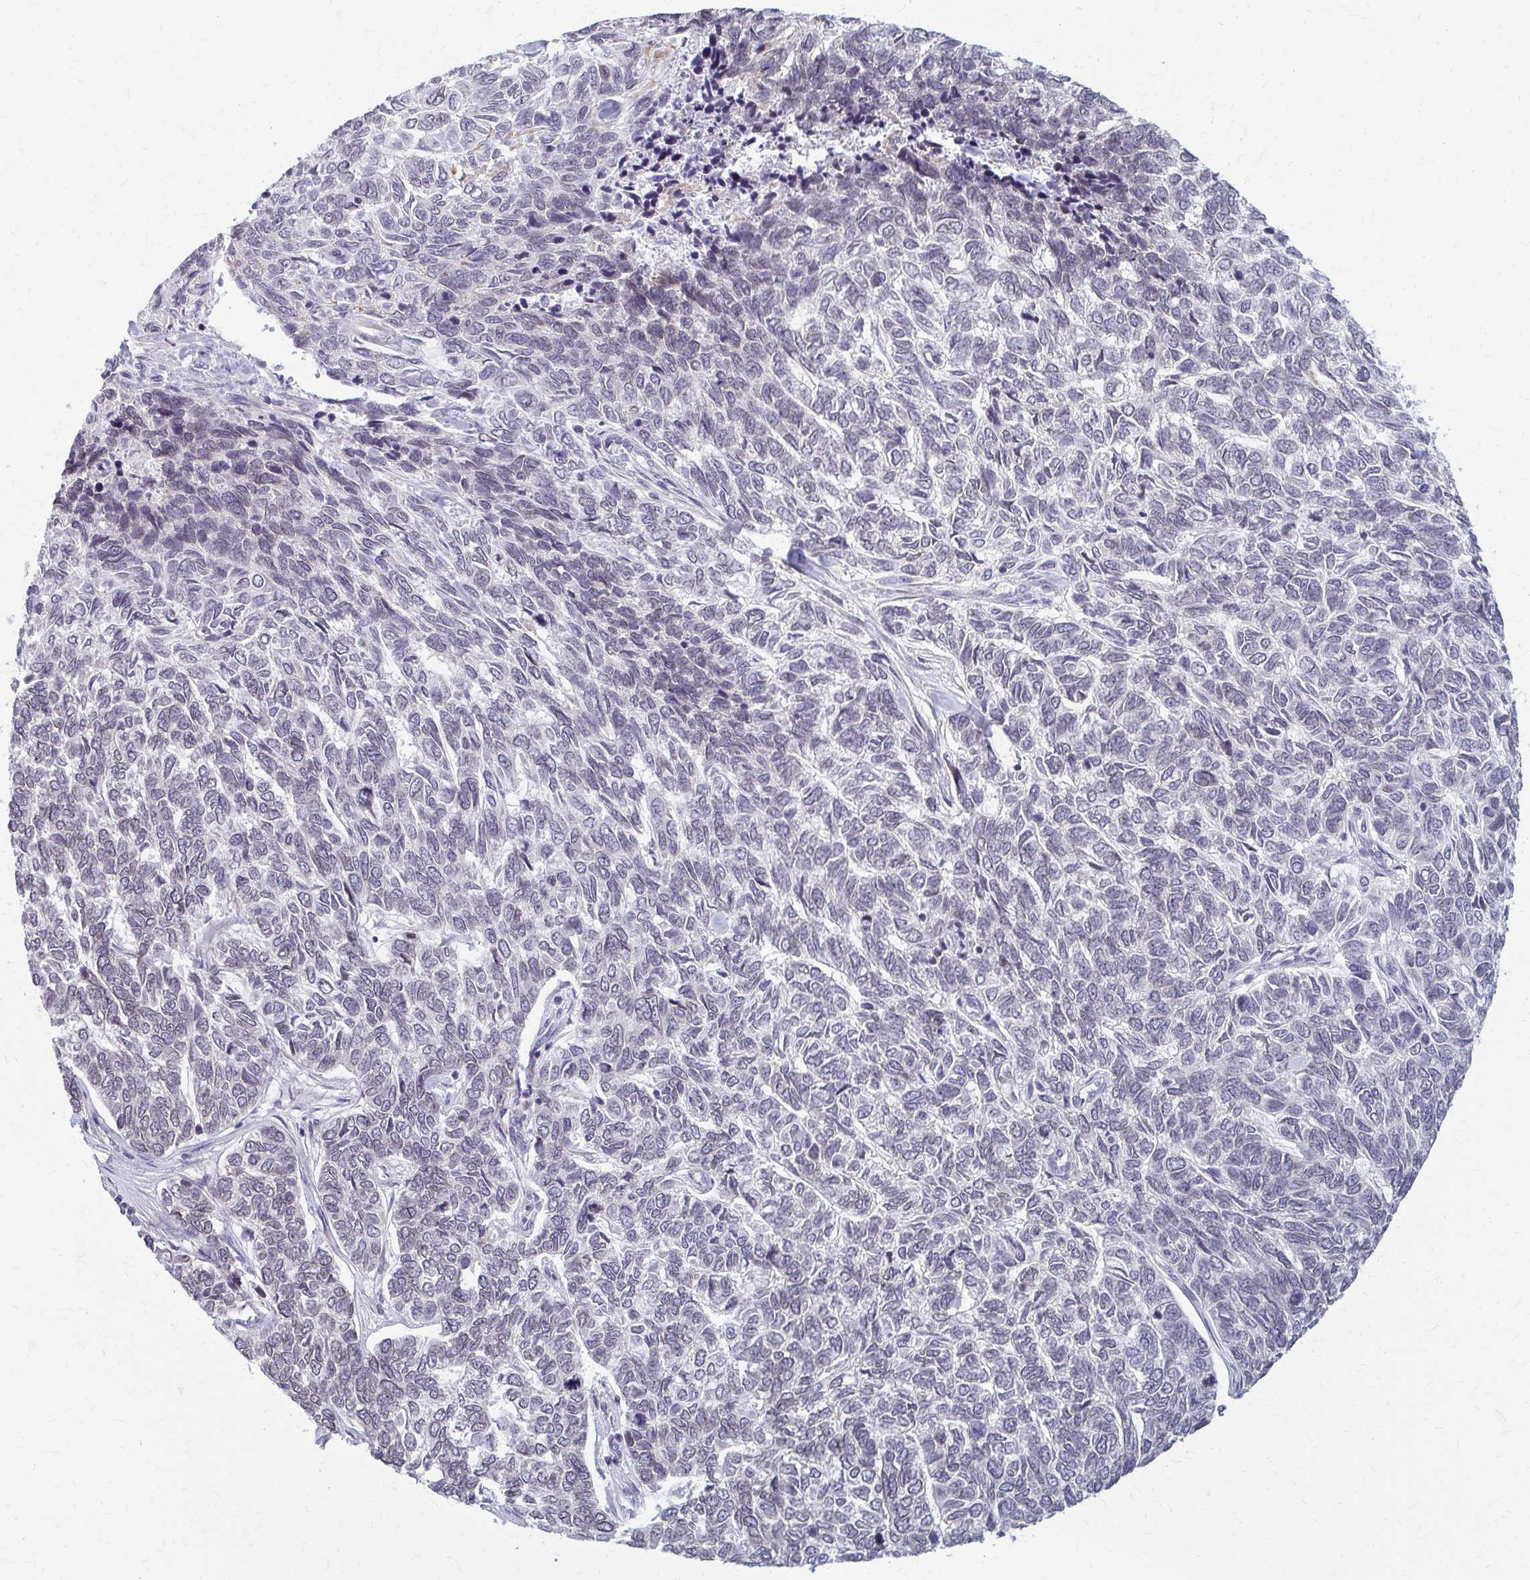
{"staining": {"intensity": "negative", "quantity": "none", "location": "none"}, "tissue": "skin cancer", "cell_type": "Tumor cells", "image_type": "cancer", "snomed": [{"axis": "morphology", "description": "Basal cell carcinoma"}, {"axis": "topography", "description": "Skin"}], "caption": "Skin cancer (basal cell carcinoma) was stained to show a protein in brown. There is no significant expression in tumor cells.", "gene": "MCRIP2", "patient": {"sex": "female", "age": 65}}